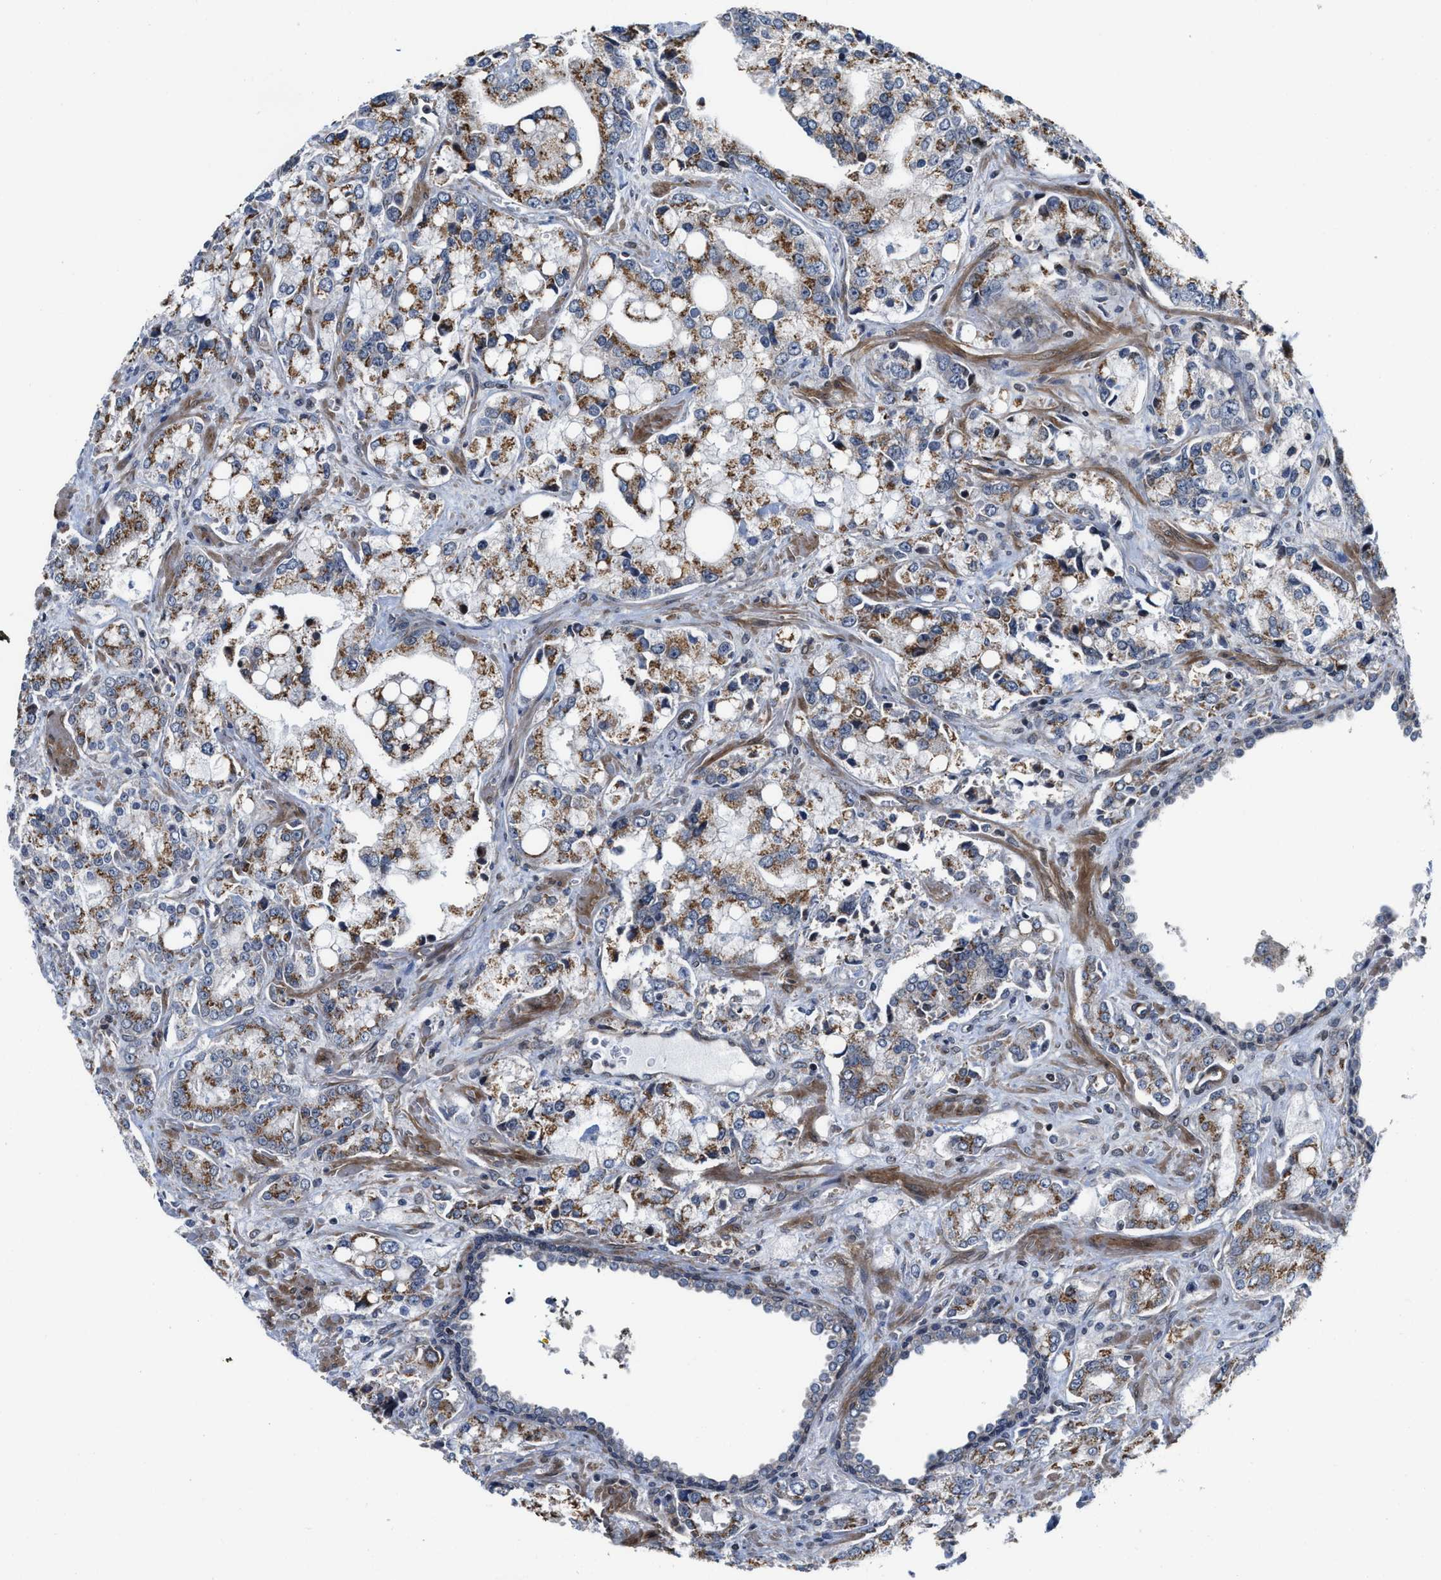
{"staining": {"intensity": "moderate", "quantity": ">75%", "location": "cytoplasmic/membranous"}, "tissue": "prostate cancer", "cell_type": "Tumor cells", "image_type": "cancer", "snomed": [{"axis": "morphology", "description": "Adenocarcinoma, High grade"}, {"axis": "topography", "description": "Prostate"}], "caption": "Protein analysis of prostate cancer tissue reveals moderate cytoplasmic/membranous expression in approximately >75% of tumor cells. (Brightfield microscopy of DAB IHC at high magnification).", "gene": "TGFB1I1", "patient": {"sex": "male", "age": 67}}